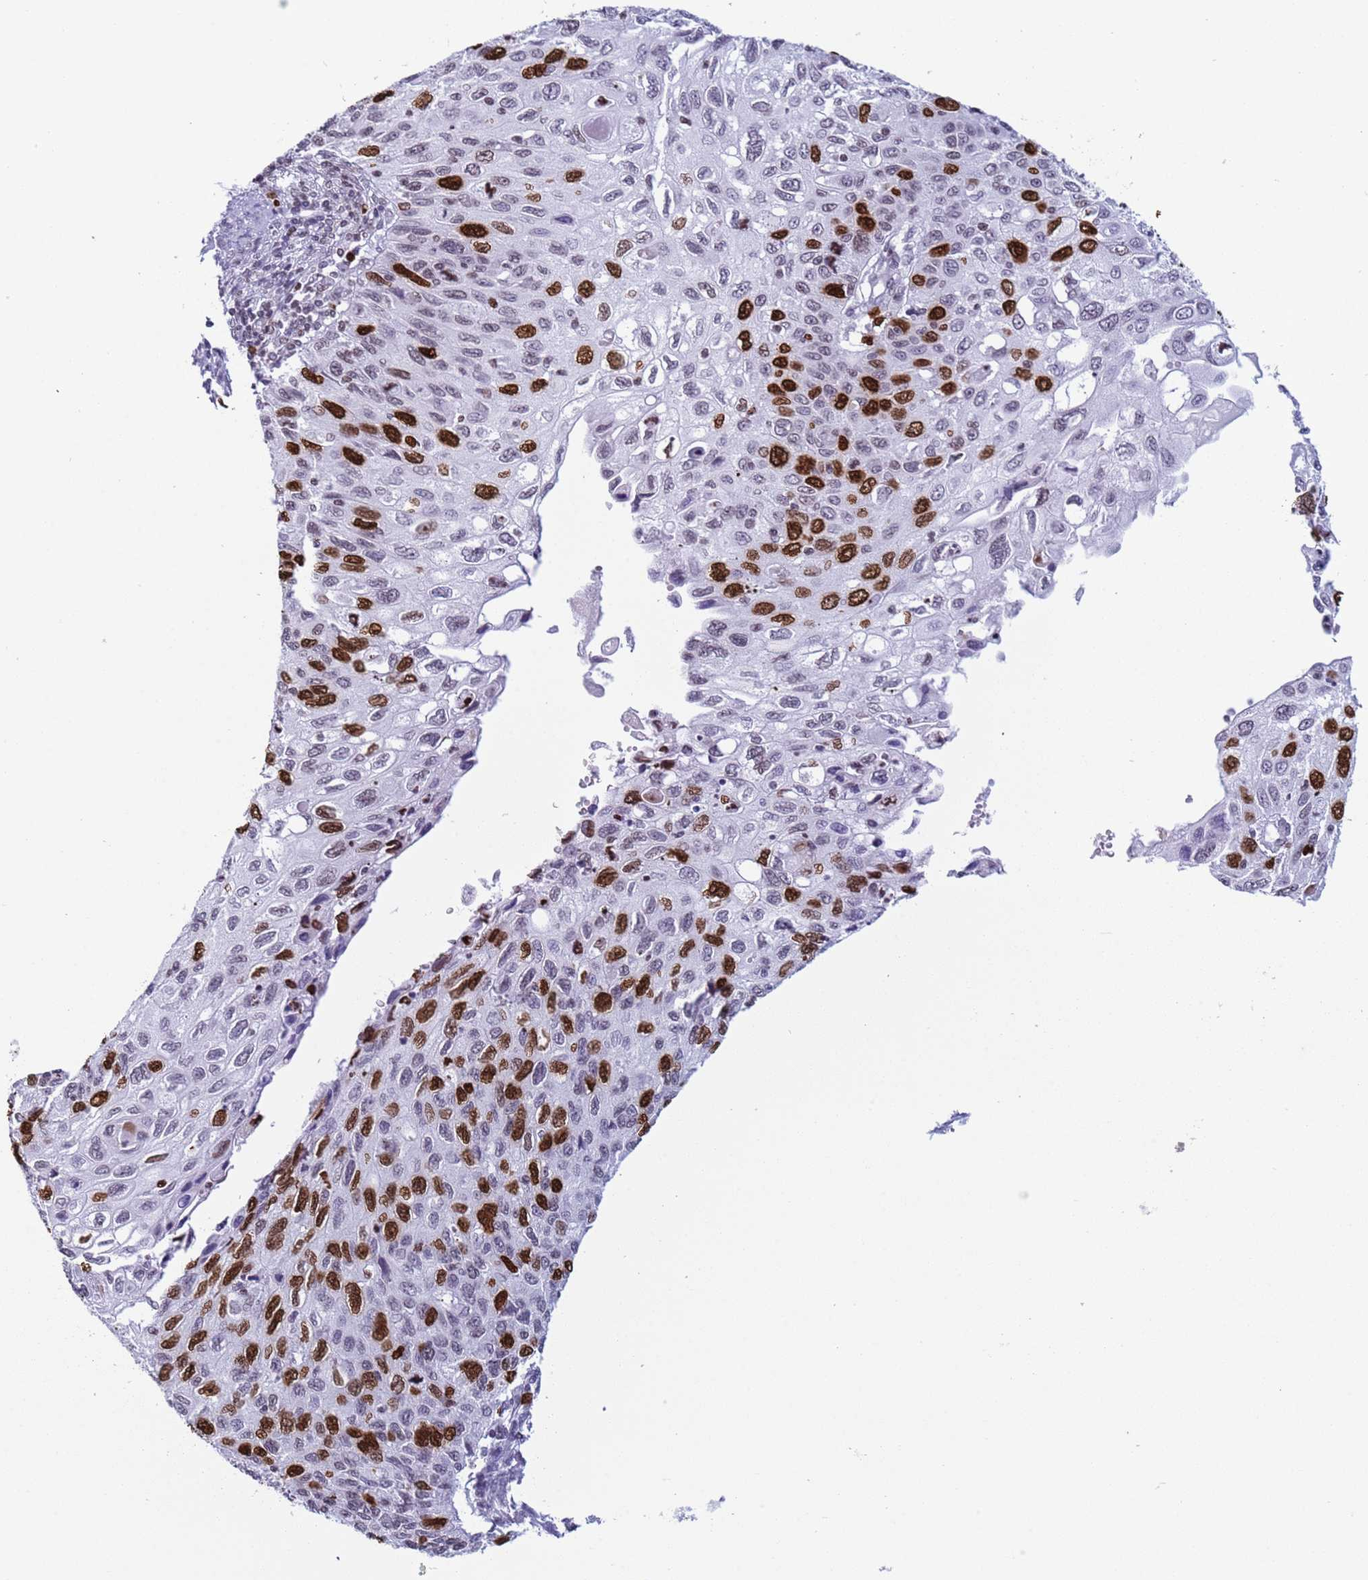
{"staining": {"intensity": "strong", "quantity": "25%-75%", "location": "nuclear"}, "tissue": "cervical cancer", "cell_type": "Tumor cells", "image_type": "cancer", "snomed": [{"axis": "morphology", "description": "Squamous cell carcinoma, NOS"}, {"axis": "topography", "description": "Cervix"}], "caption": "Protein expression analysis of human cervical squamous cell carcinoma reveals strong nuclear expression in approximately 25%-75% of tumor cells.", "gene": "H4C8", "patient": {"sex": "female", "age": 70}}